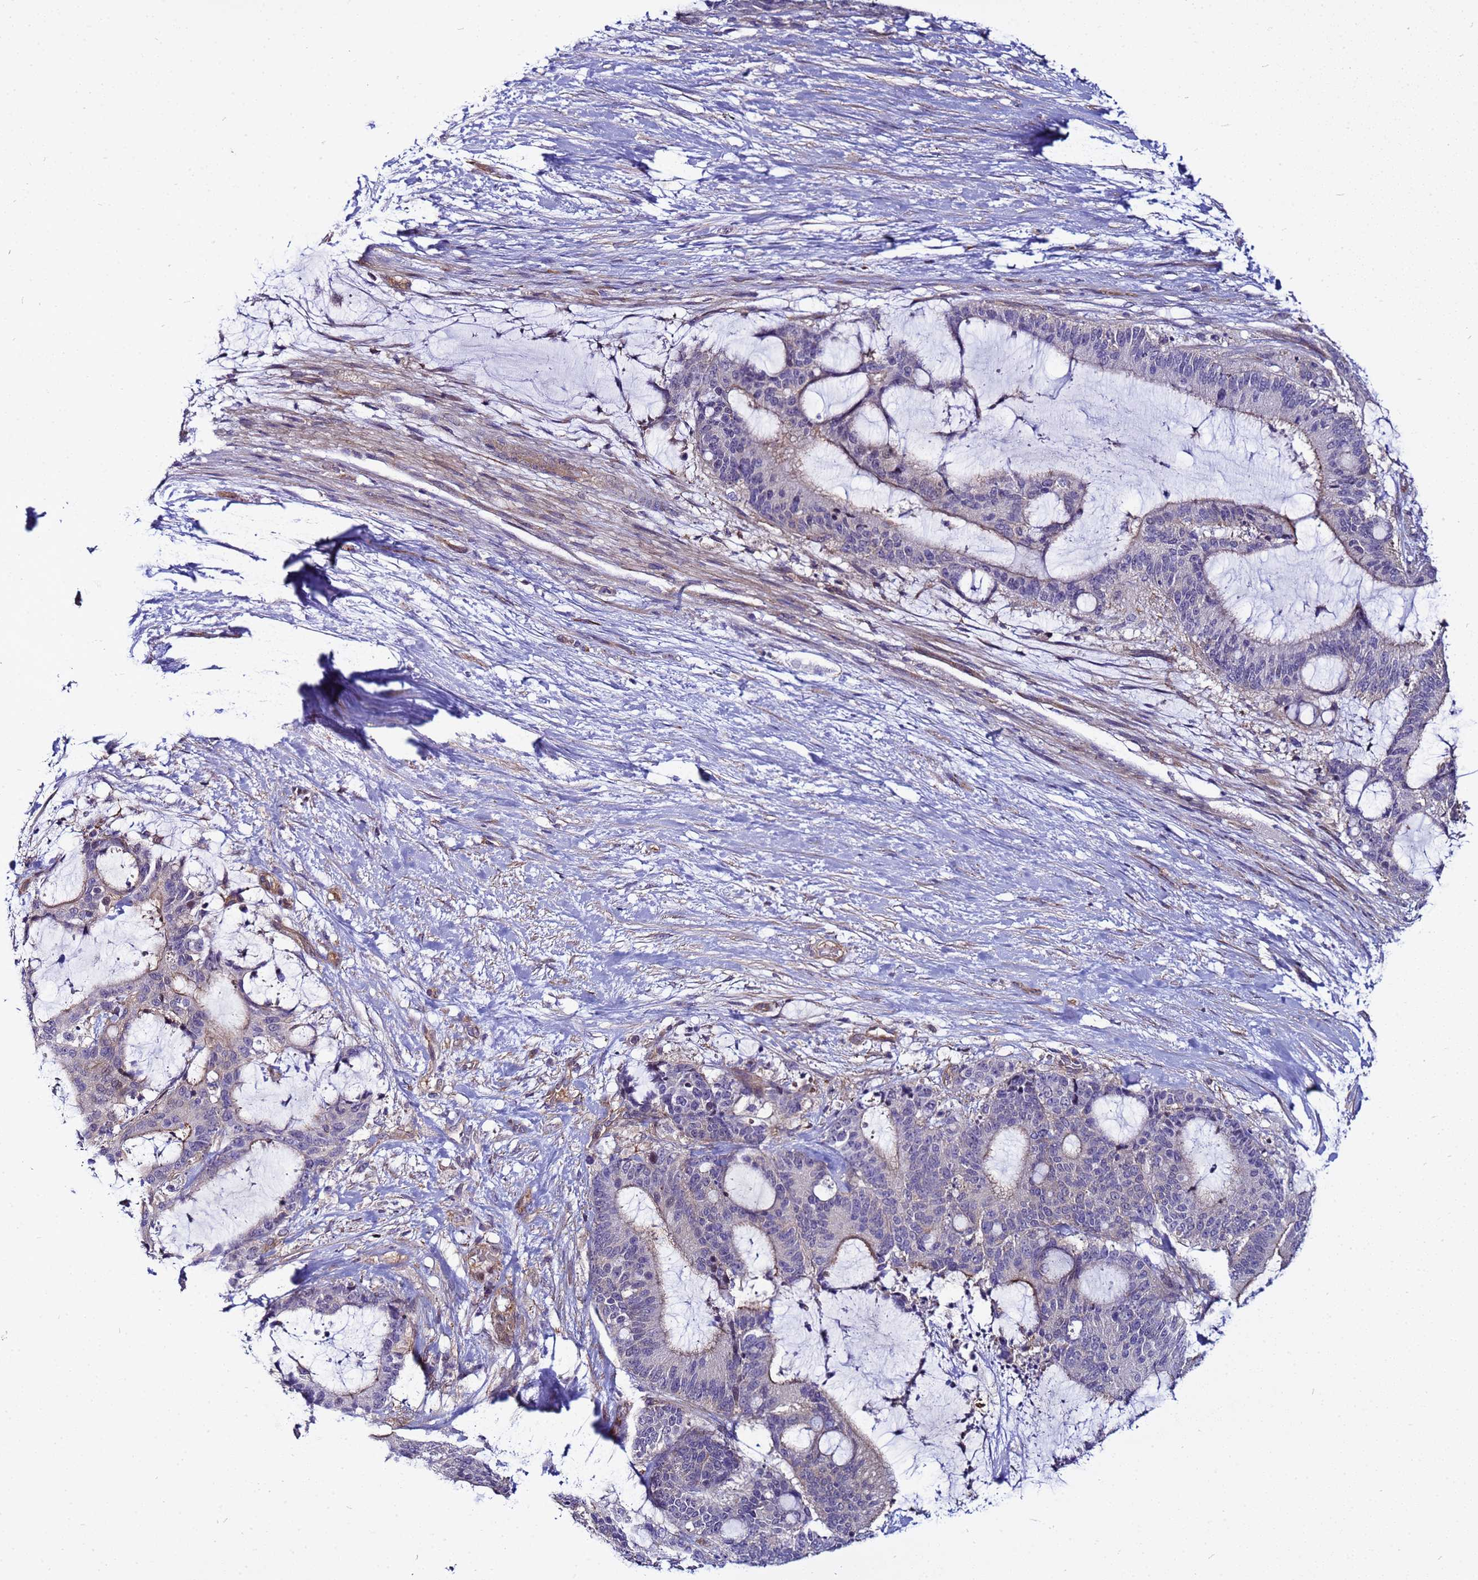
{"staining": {"intensity": "moderate", "quantity": "<25%", "location": "cytoplasmic/membranous"}, "tissue": "liver cancer", "cell_type": "Tumor cells", "image_type": "cancer", "snomed": [{"axis": "morphology", "description": "Normal tissue, NOS"}, {"axis": "morphology", "description": "Cholangiocarcinoma"}, {"axis": "topography", "description": "Liver"}, {"axis": "topography", "description": "Peripheral nerve tissue"}], "caption": "Immunohistochemical staining of human liver cancer (cholangiocarcinoma) shows low levels of moderate cytoplasmic/membranous staining in about <25% of tumor cells.", "gene": "STK38", "patient": {"sex": "female", "age": 73}}